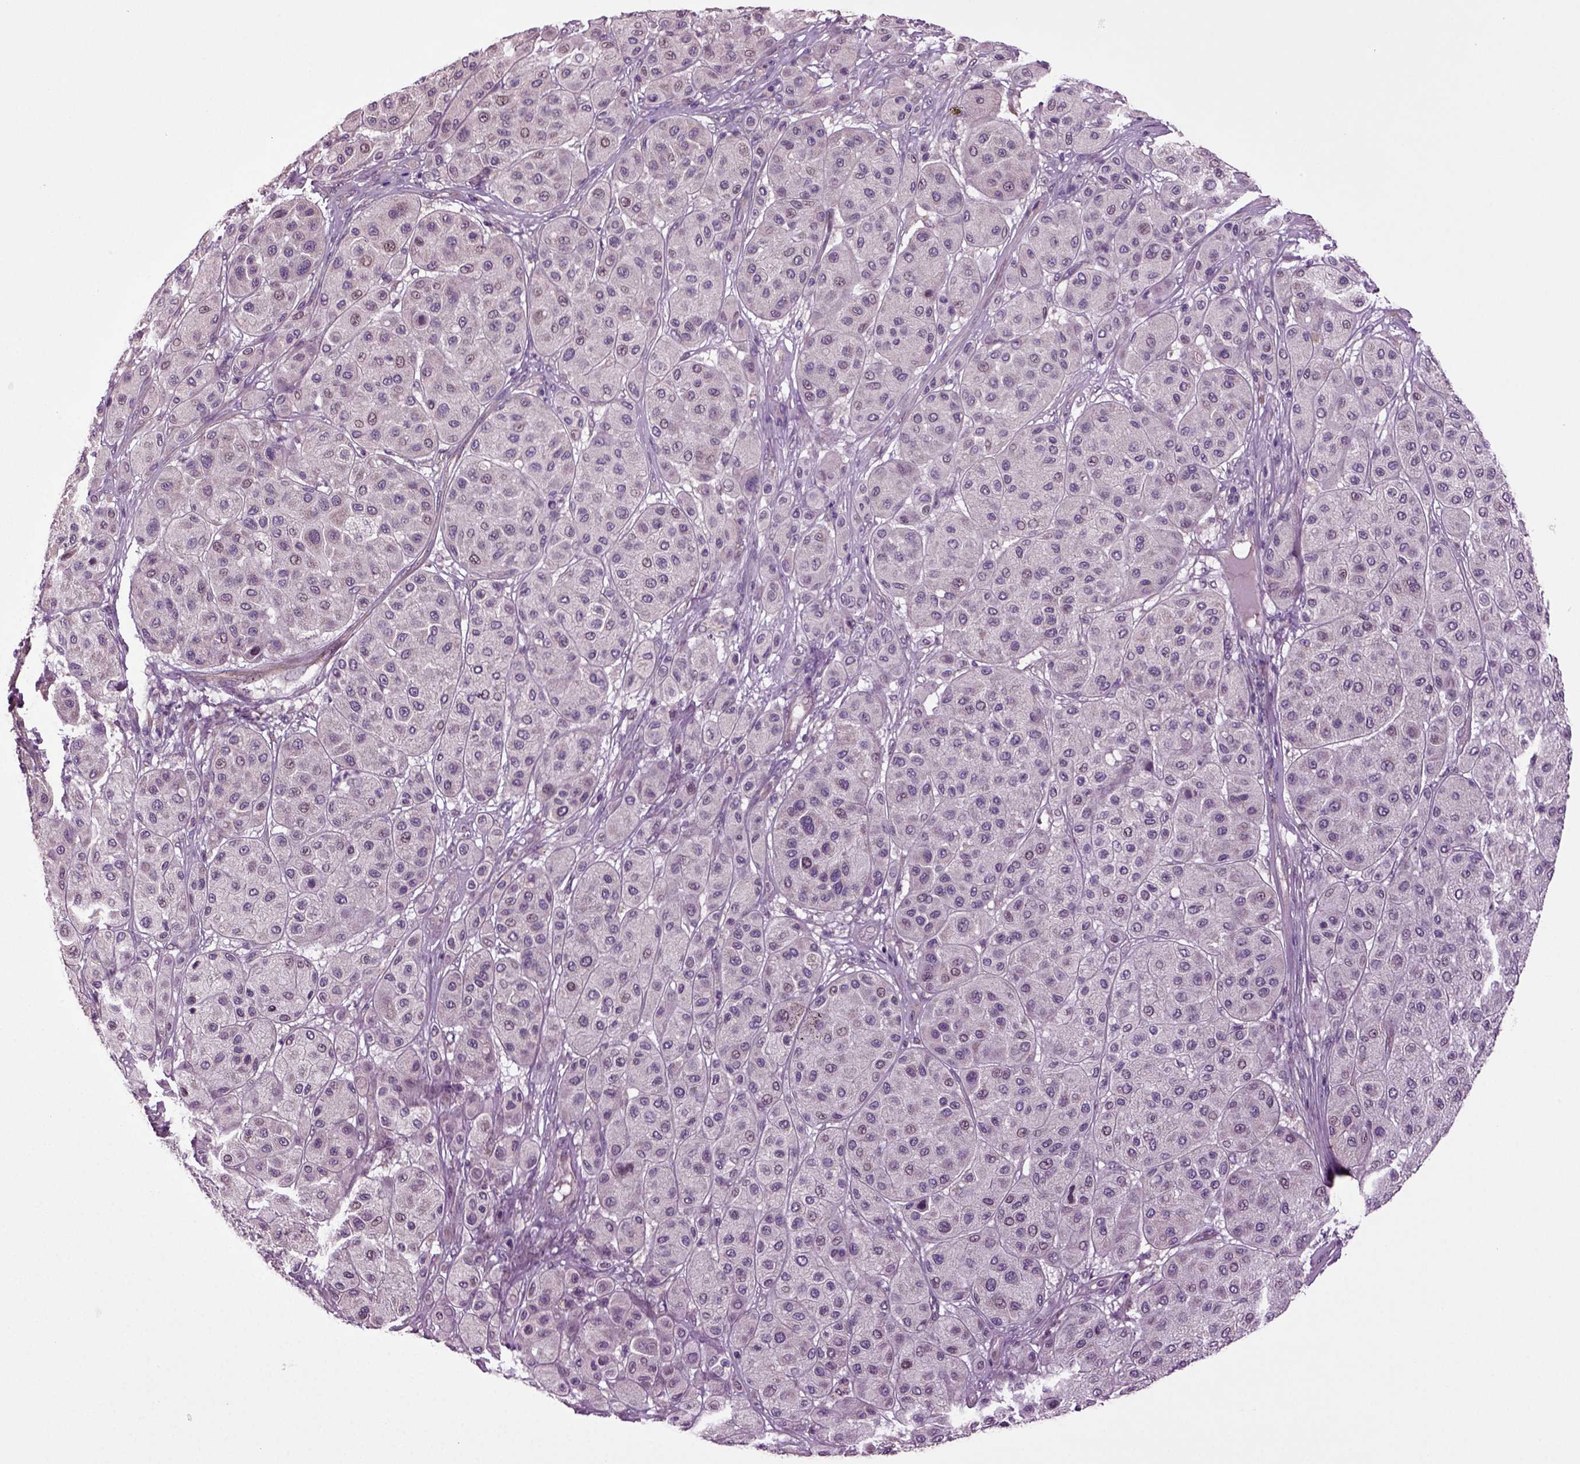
{"staining": {"intensity": "negative", "quantity": "none", "location": "none"}, "tissue": "melanoma", "cell_type": "Tumor cells", "image_type": "cancer", "snomed": [{"axis": "morphology", "description": "Malignant melanoma, Metastatic site"}, {"axis": "topography", "description": "Smooth muscle"}], "caption": "Tumor cells are negative for protein expression in human melanoma.", "gene": "HAGHL", "patient": {"sex": "male", "age": 41}}